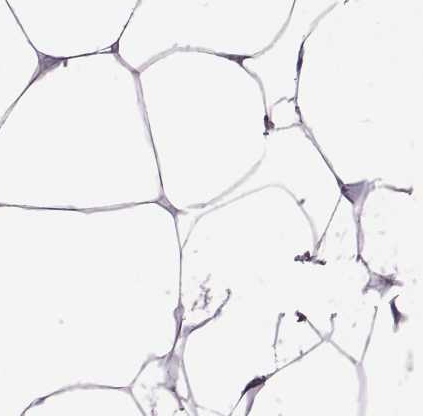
{"staining": {"intensity": "negative", "quantity": "none", "location": "none"}, "tissue": "breast", "cell_type": "Adipocytes", "image_type": "normal", "snomed": [{"axis": "morphology", "description": "Normal tissue, NOS"}, {"axis": "topography", "description": "Breast"}], "caption": "Normal breast was stained to show a protein in brown. There is no significant expression in adipocytes. The staining was performed using DAB to visualize the protein expression in brown, while the nuclei were stained in blue with hematoxylin (Magnification: 20x).", "gene": "SELENOI", "patient": {"sex": "female", "age": 32}}